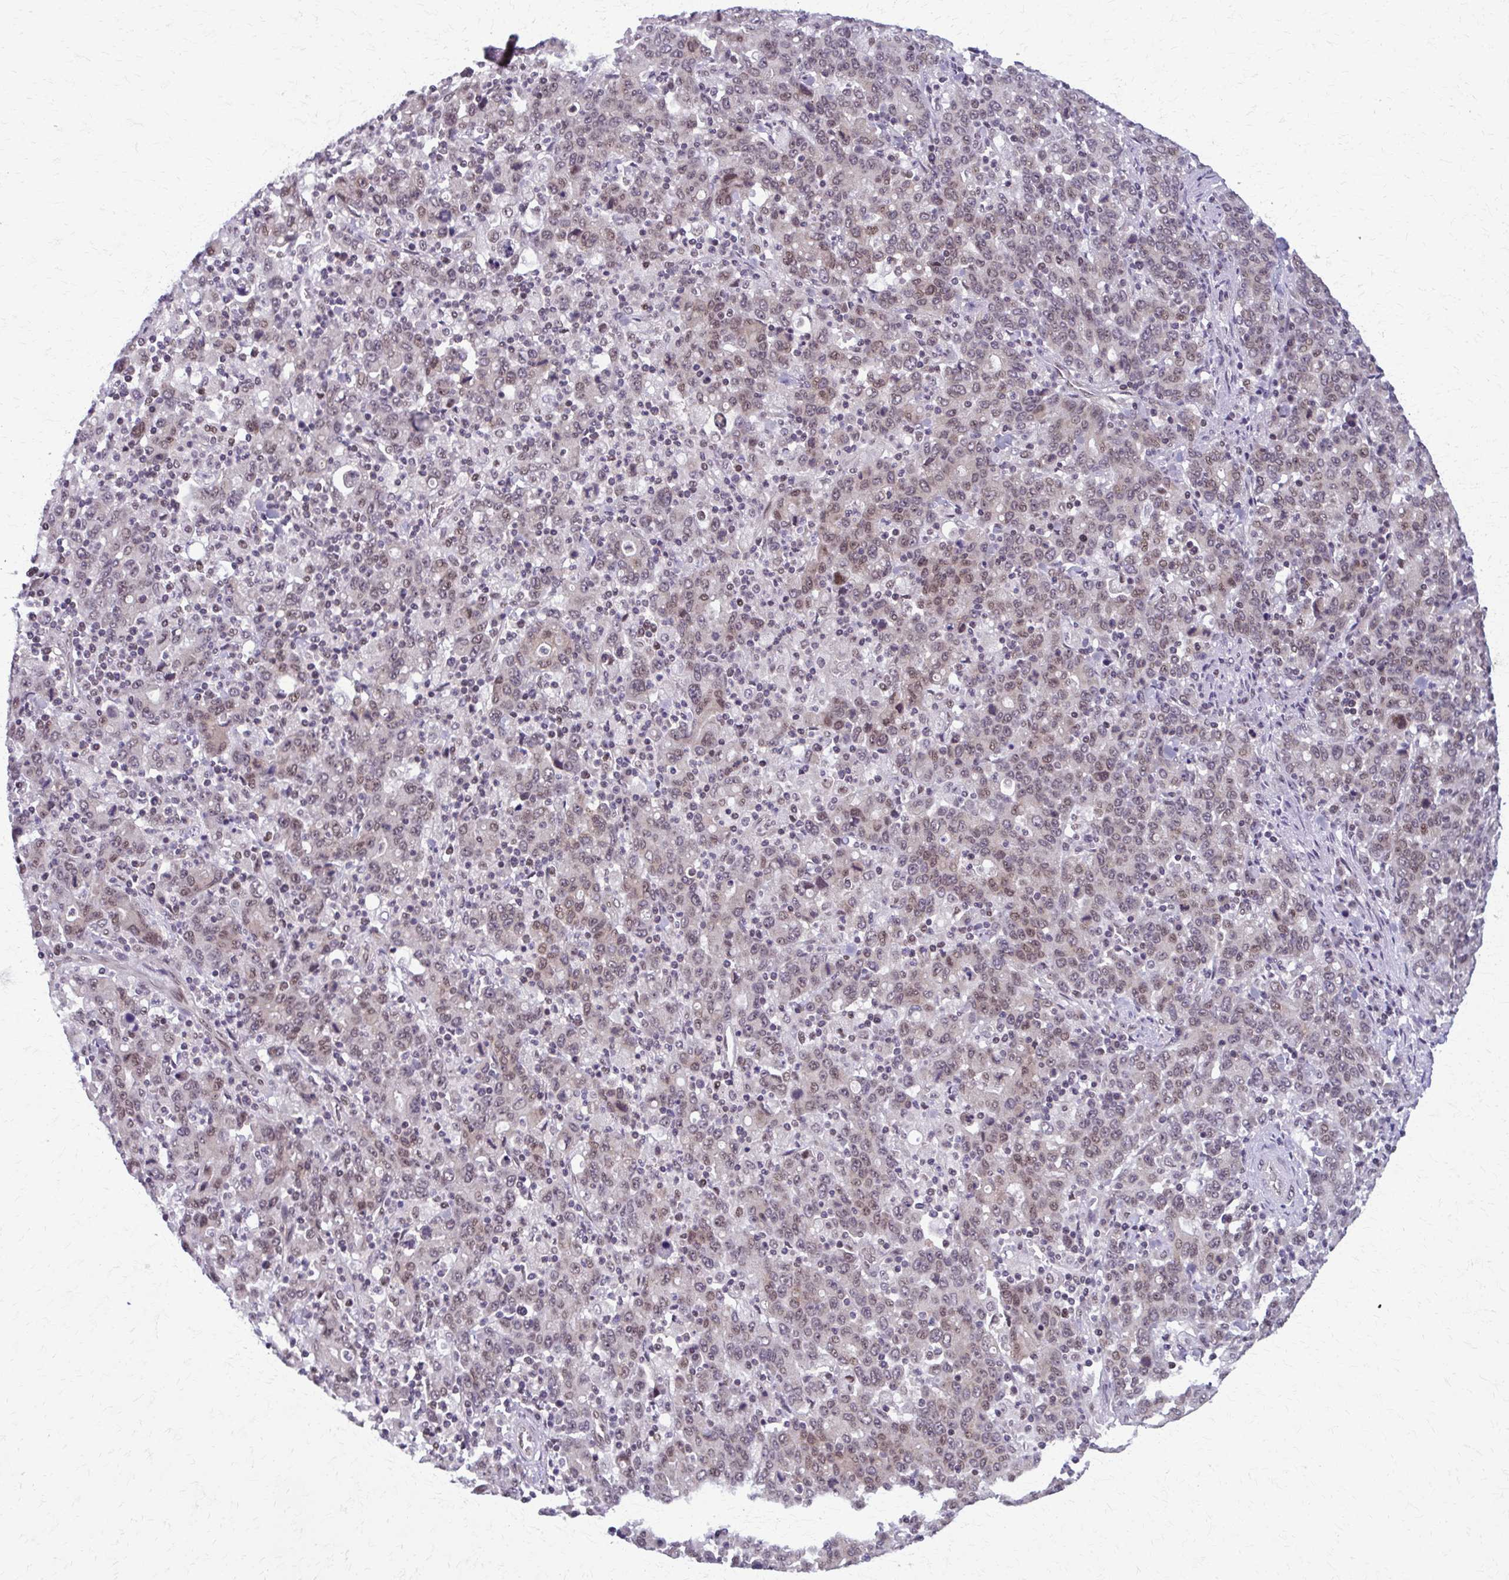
{"staining": {"intensity": "weak", "quantity": ">75%", "location": "cytoplasmic/membranous,nuclear"}, "tissue": "stomach cancer", "cell_type": "Tumor cells", "image_type": "cancer", "snomed": [{"axis": "morphology", "description": "Adenocarcinoma, NOS"}, {"axis": "topography", "description": "Stomach, upper"}], "caption": "This is a photomicrograph of immunohistochemistry staining of stomach cancer, which shows weak expression in the cytoplasmic/membranous and nuclear of tumor cells.", "gene": "SETBP1", "patient": {"sex": "male", "age": 69}}